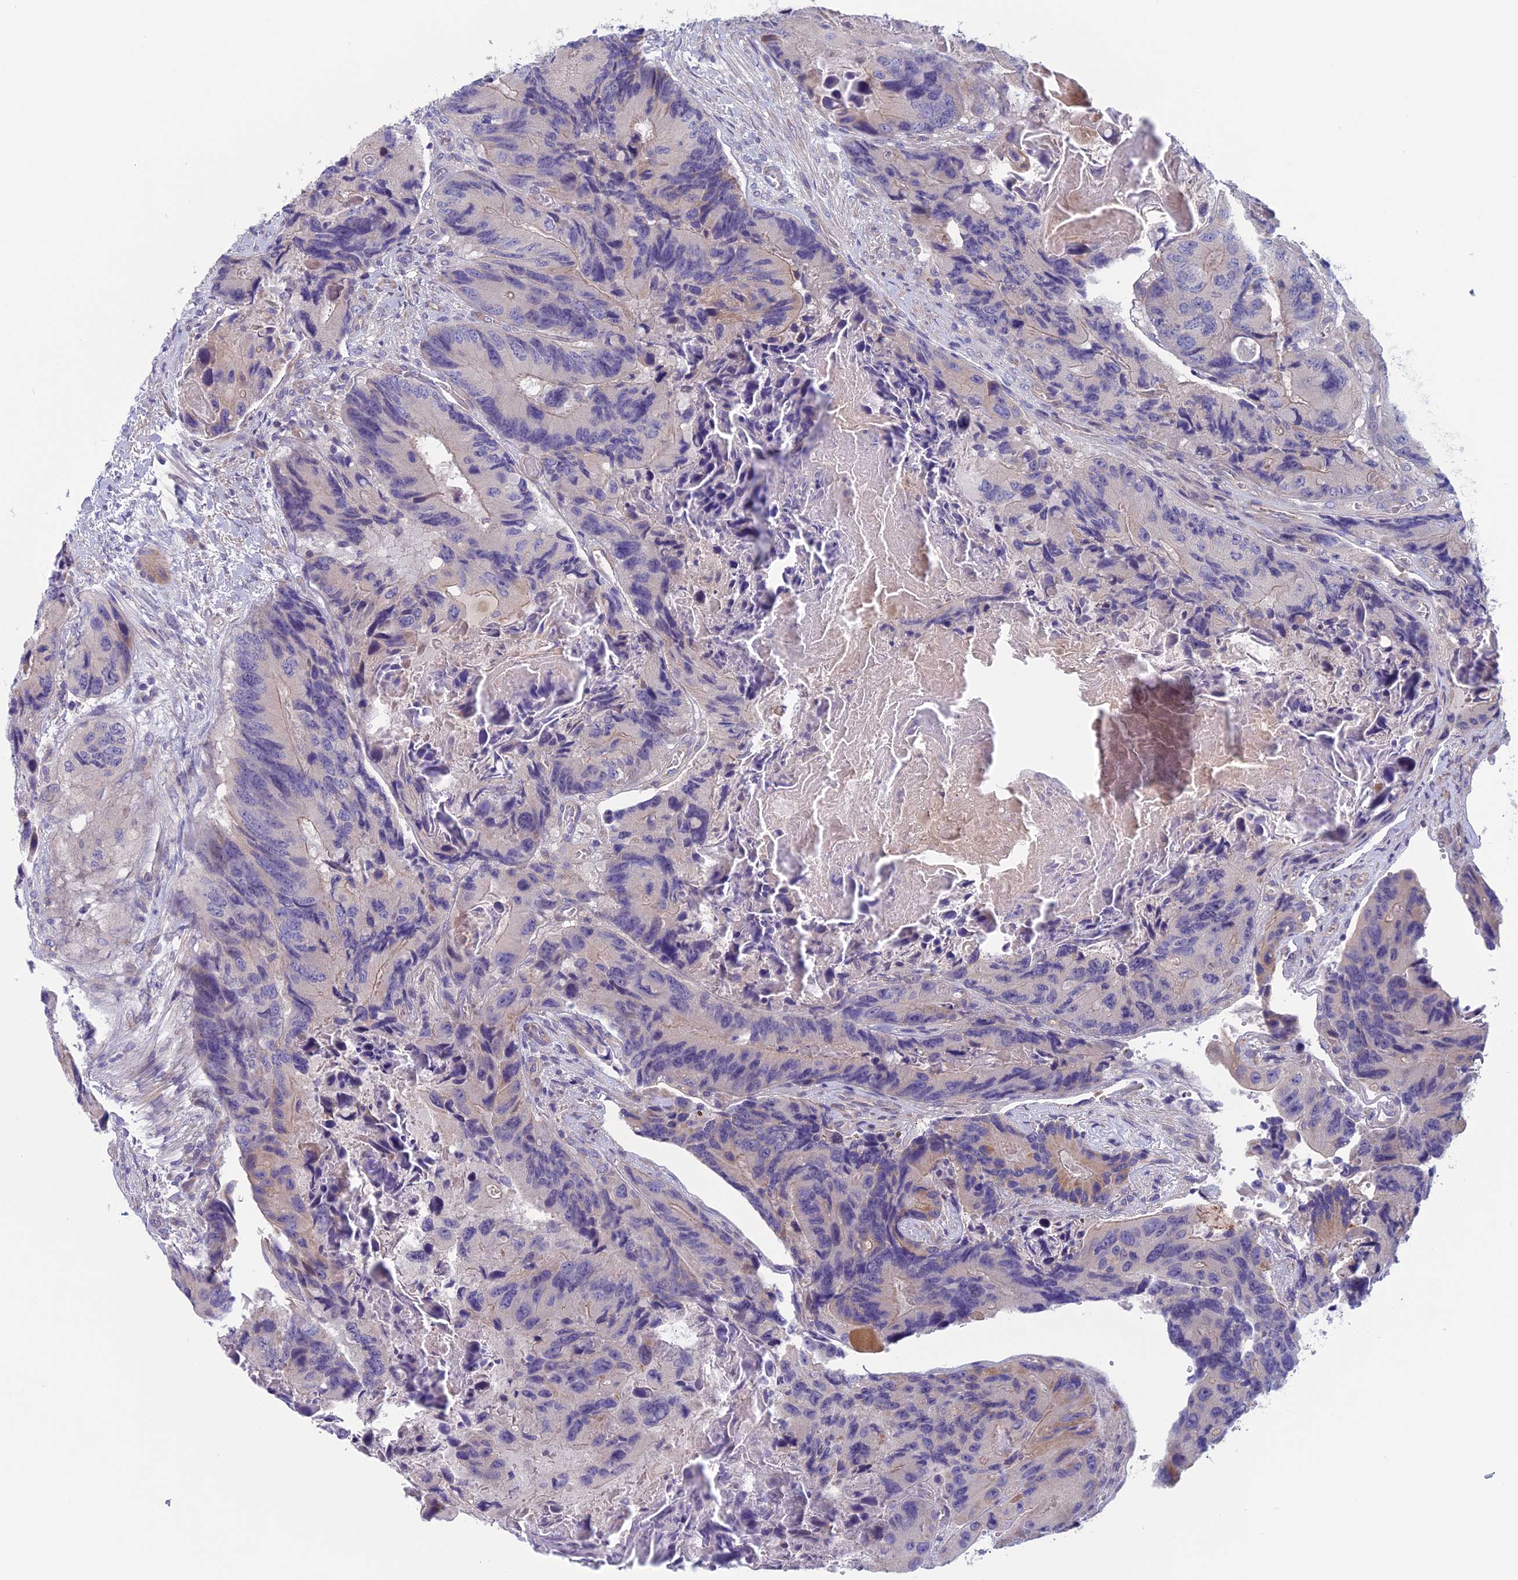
{"staining": {"intensity": "negative", "quantity": "none", "location": "none"}, "tissue": "colorectal cancer", "cell_type": "Tumor cells", "image_type": "cancer", "snomed": [{"axis": "morphology", "description": "Adenocarcinoma, NOS"}, {"axis": "topography", "description": "Colon"}], "caption": "IHC of colorectal cancer shows no expression in tumor cells.", "gene": "CNOT6L", "patient": {"sex": "male", "age": 84}}